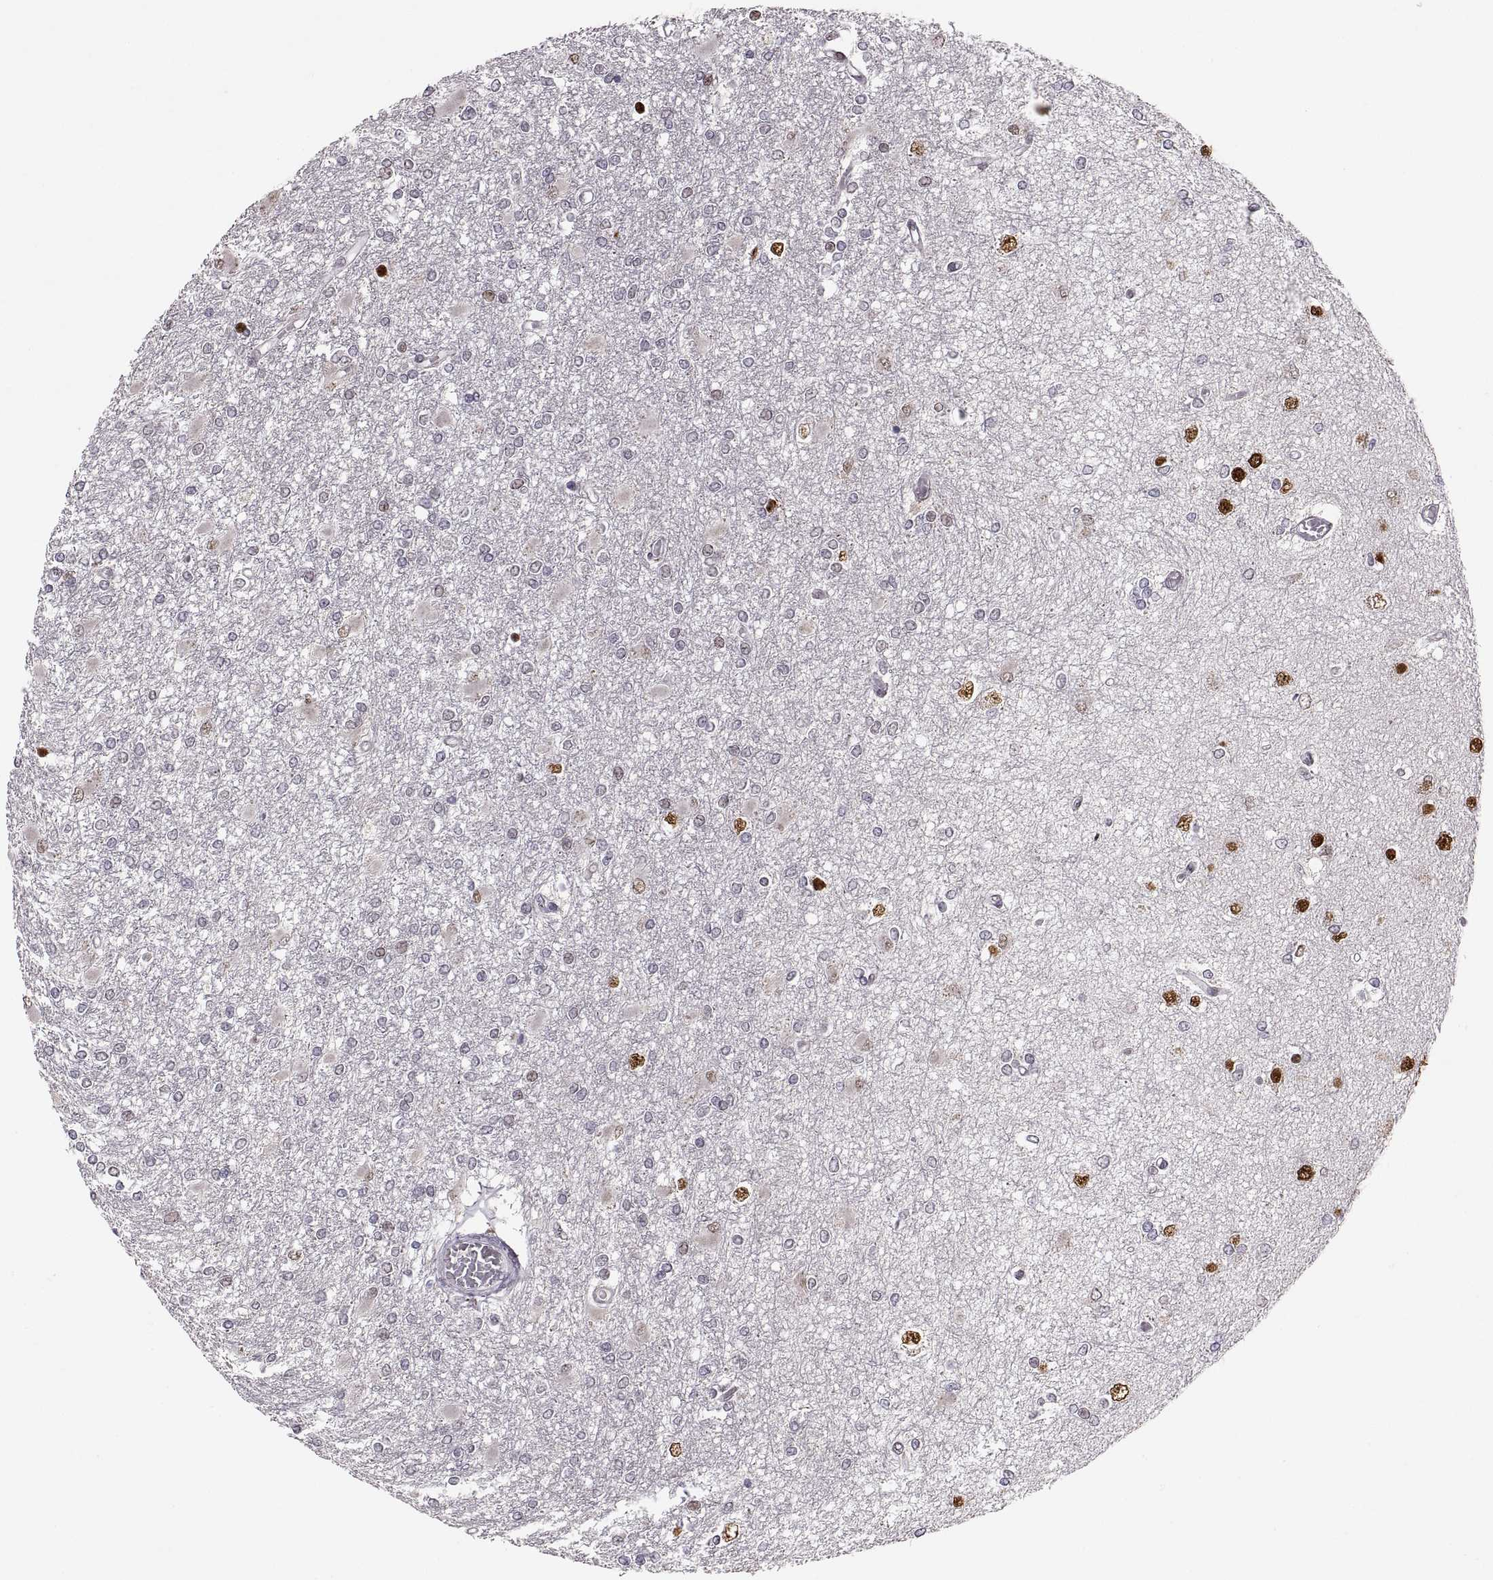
{"staining": {"intensity": "negative", "quantity": "none", "location": "none"}, "tissue": "glioma", "cell_type": "Tumor cells", "image_type": "cancer", "snomed": [{"axis": "morphology", "description": "Glioma, malignant, High grade"}, {"axis": "topography", "description": "Cerebral cortex"}], "caption": "IHC image of neoplastic tissue: human high-grade glioma (malignant) stained with DAB displays no significant protein staining in tumor cells. (Brightfield microscopy of DAB IHC at high magnification).", "gene": "SNAI1", "patient": {"sex": "male", "age": 79}}